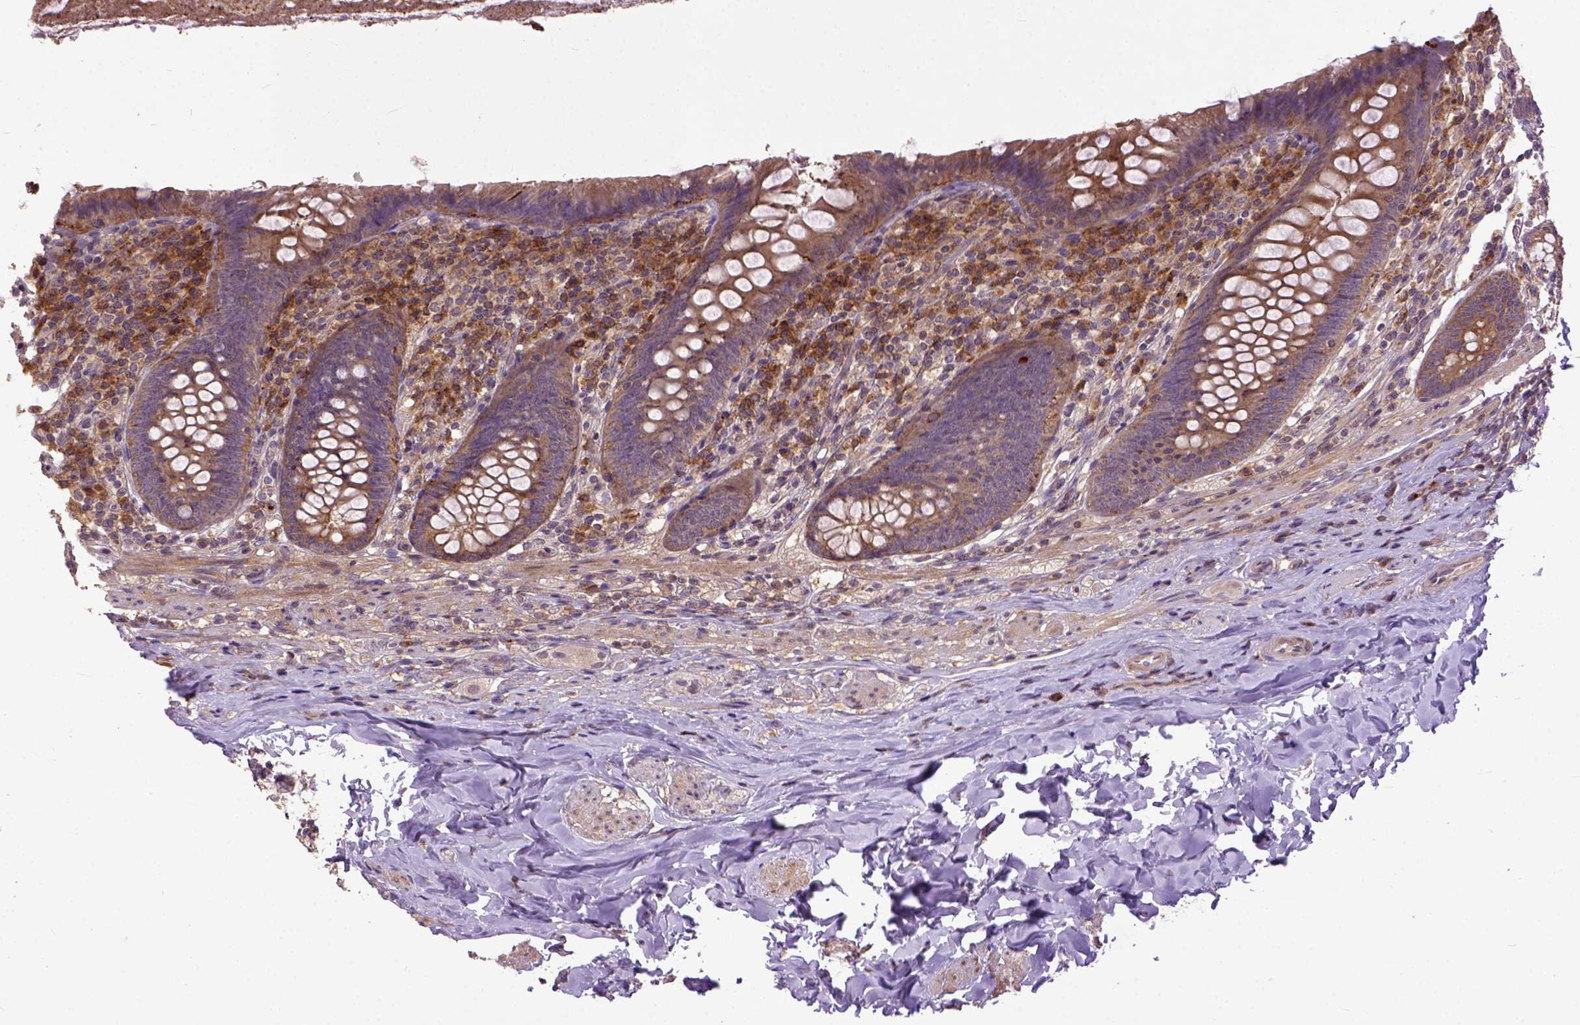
{"staining": {"intensity": "moderate", "quantity": ">75%", "location": "cytoplasmic/membranous"}, "tissue": "appendix", "cell_type": "Glandular cells", "image_type": "normal", "snomed": [{"axis": "morphology", "description": "Normal tissue, NOS"}, {"axis": "topography", "description": "Appendix"}], "caption": "Moderate cytoplasmic/membranous protein staining is identified in approximately >75% of glandular cells in appendix.", "gene": "CPNE1", "patient": {"sex": "male", "age": 47}}